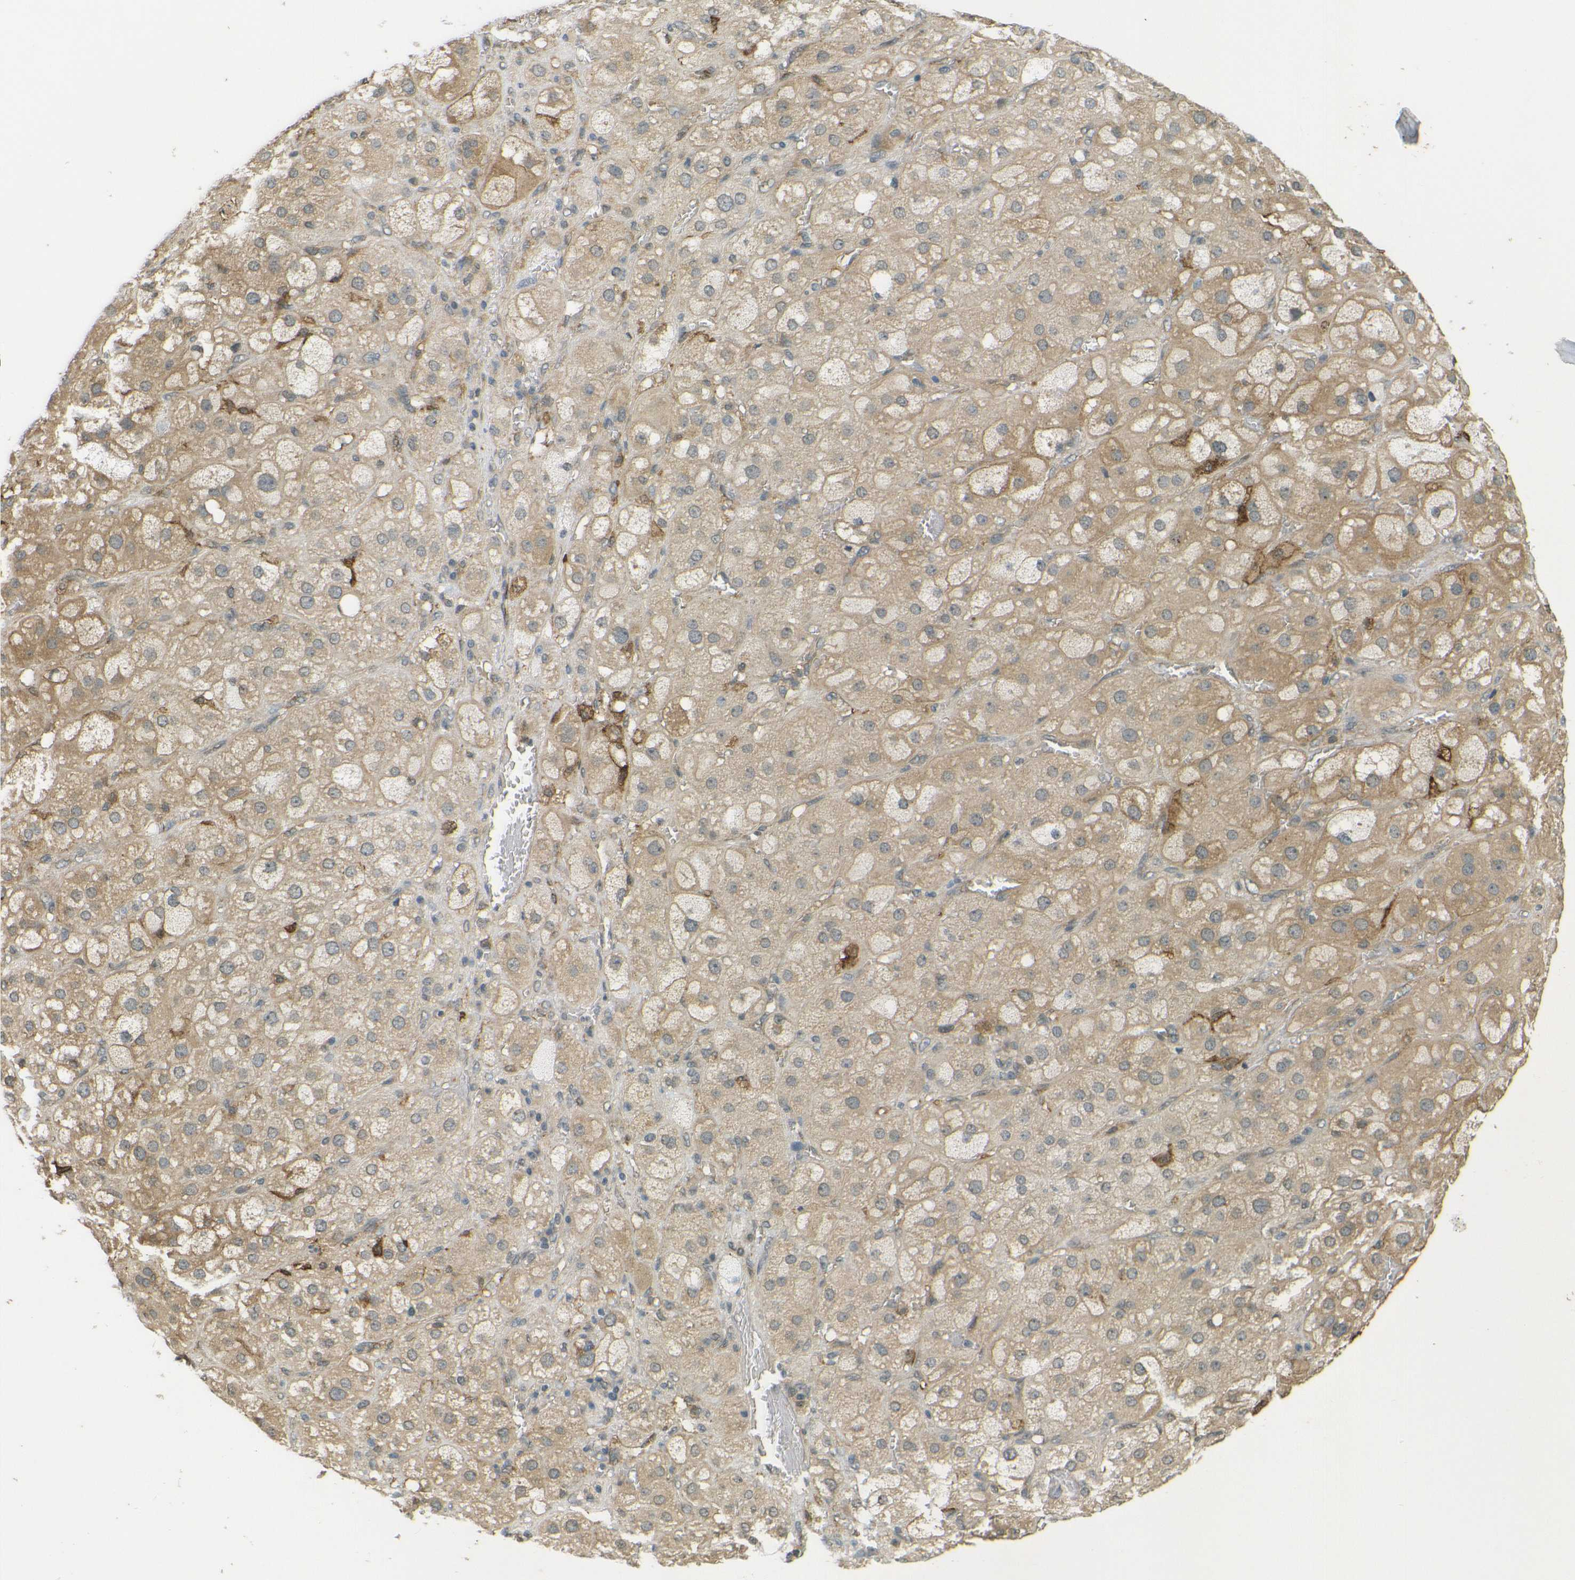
{"staining": {"intensity": "moderate", "quantity": ">75%", "location": "cytoplasmic/membranous"}, "tissue": "adrenal gland", "cell_type": "Glandular cells", "image_type": "normal", "snomed": [{"axis": "morphology", "description": "Normal tissue, NOS"}, {"axis": "topography", "description": "Adrenal gland"}], "caption": "DAB immunohistochemical staining of unremarkable adrenal gland exhibits moderate cytoplasmic/membranous protein staining in approximately >75% of glandular cells.", "gene": "DAB2", "patient": {"sex": "female", "age": 47}}